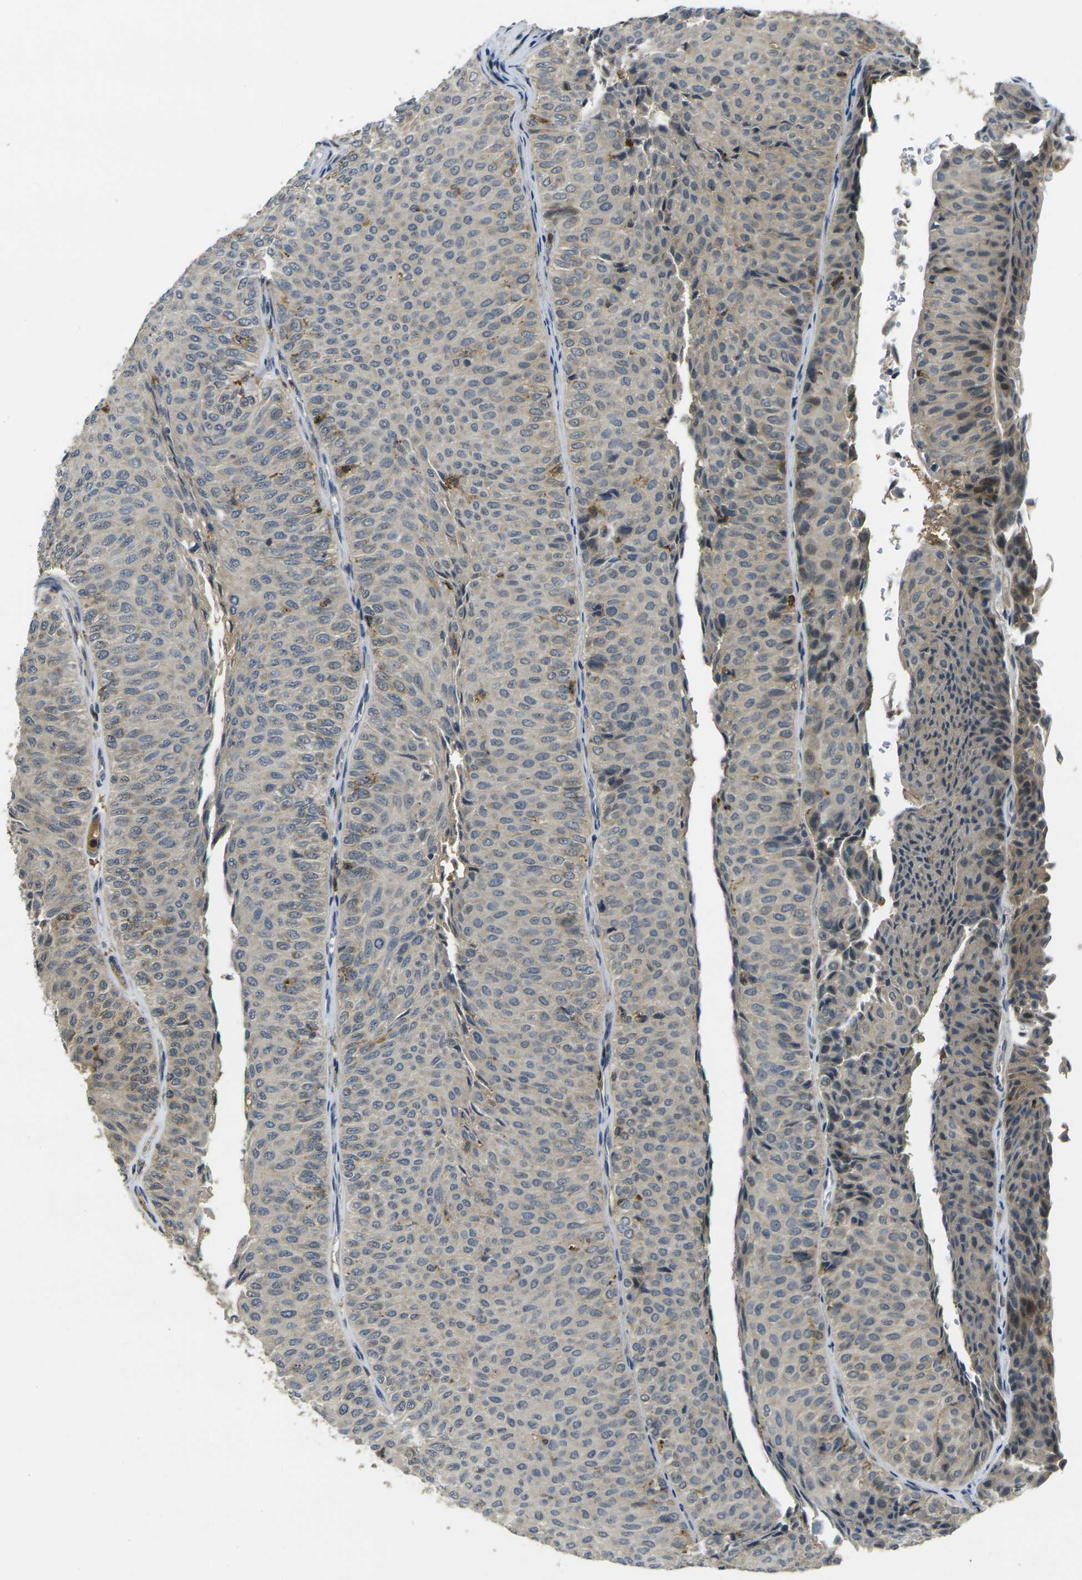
{"staining": {"intensity": "weak", "quantity": "<25%", "location": "cytoplasmic/membranous"}, "tissue": "urothelial cancer", "cell_type": "Tumor cells", "image_type": "cancer", "snomed": [{"axis": "morphology", "description": "Urothelial carcinoma, Low grade"}, {"axis": "topography", "description": "Urinary bladder"}], "caption": "Urothelial cancer stained for a protein using IHC exhibits no positivity tumor cells.", "gene": "PIGL", "patient": {"sex": "male", "age": 78}}